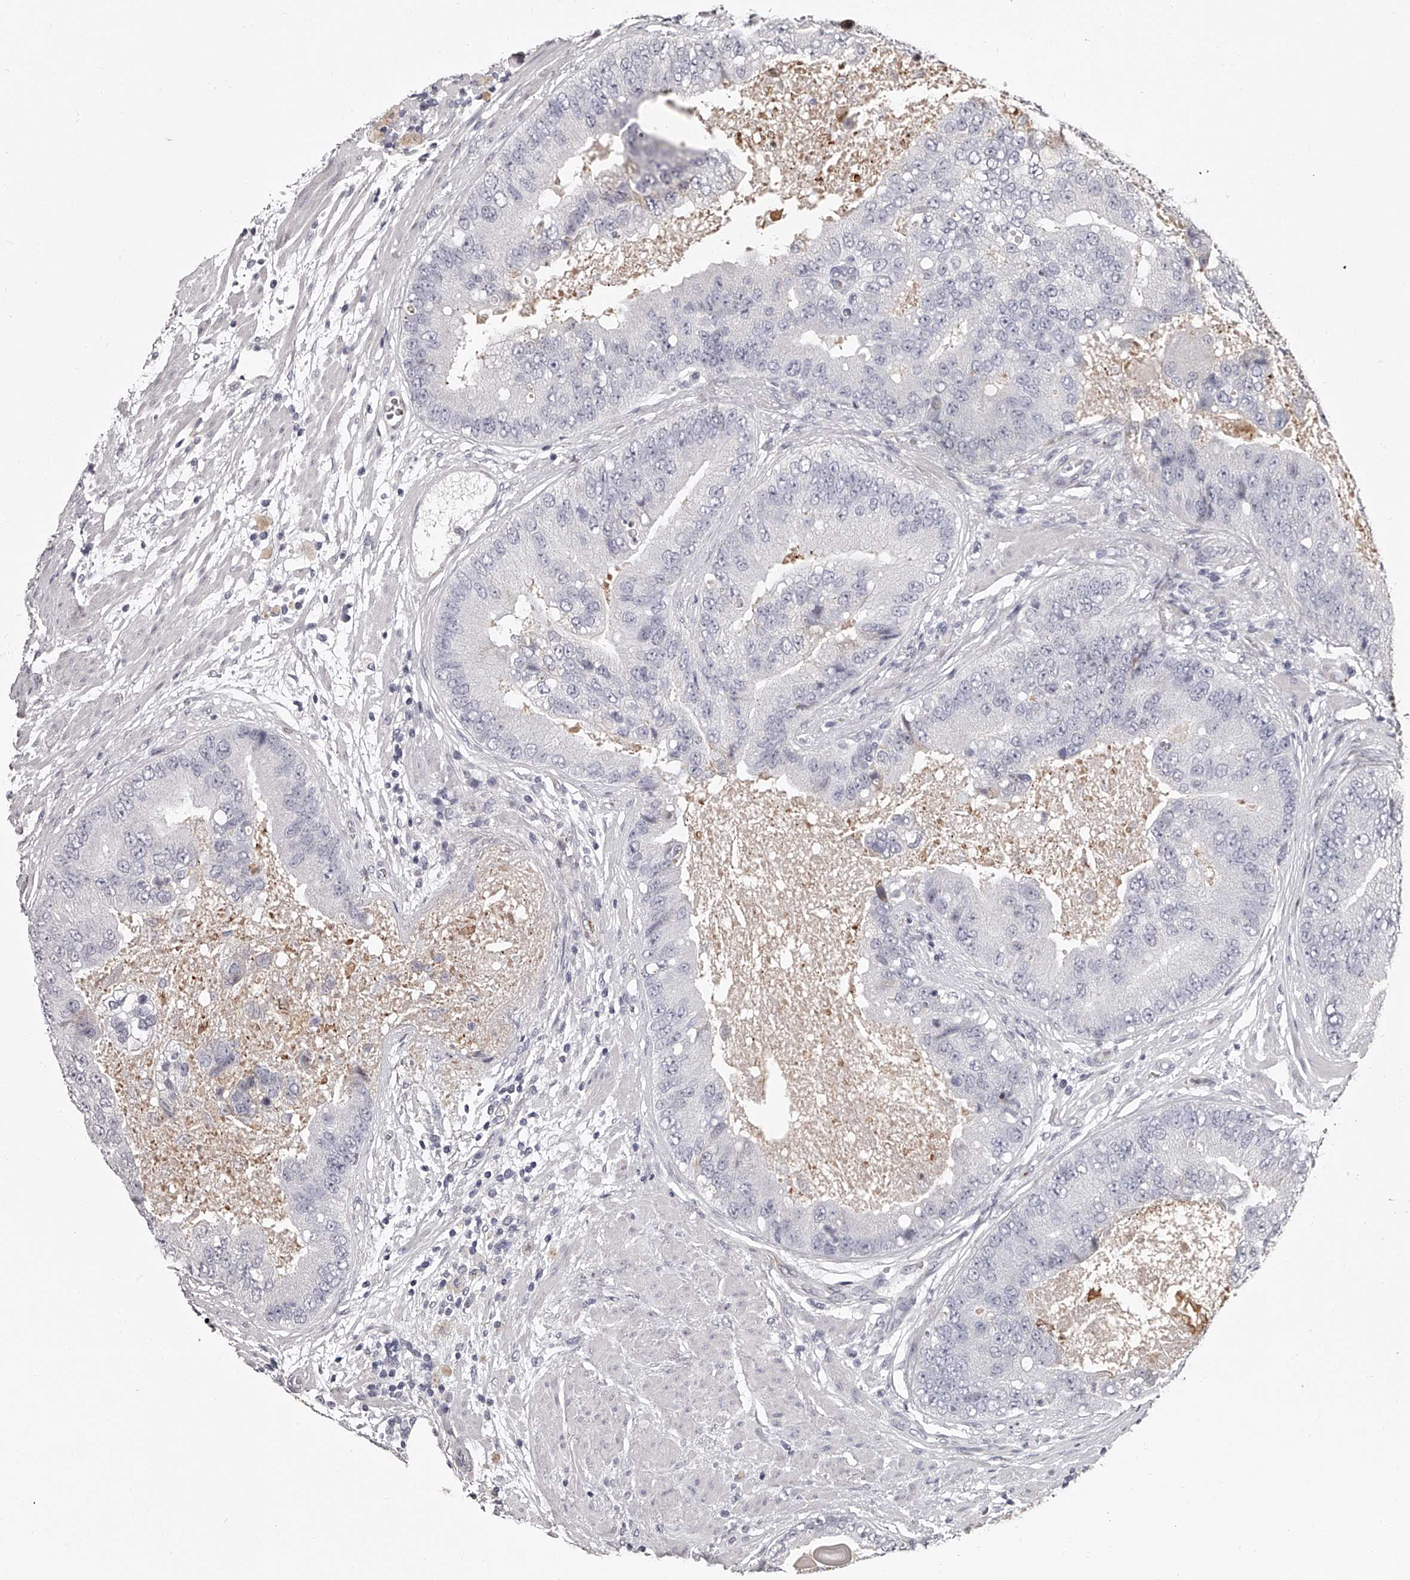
{"staining": {"intensity": "negative", "quantity": "none", "location": "none"}, "tissue": "prostate cancer", "cell_type": "Tumor cells", "image_type": "cancer", "snomed": [{"axis": "morphology", "description": "Adenocarcinoma, High grade"}, {"axis": "topography", "description": "Prostate"}], "caption": "This is an IHC image of adenocarcinoma (high-grade) (prostate). There is no expression in tumor cells.", "gene": "URGCP", "patient": {"sex": "male", "age": 70}}